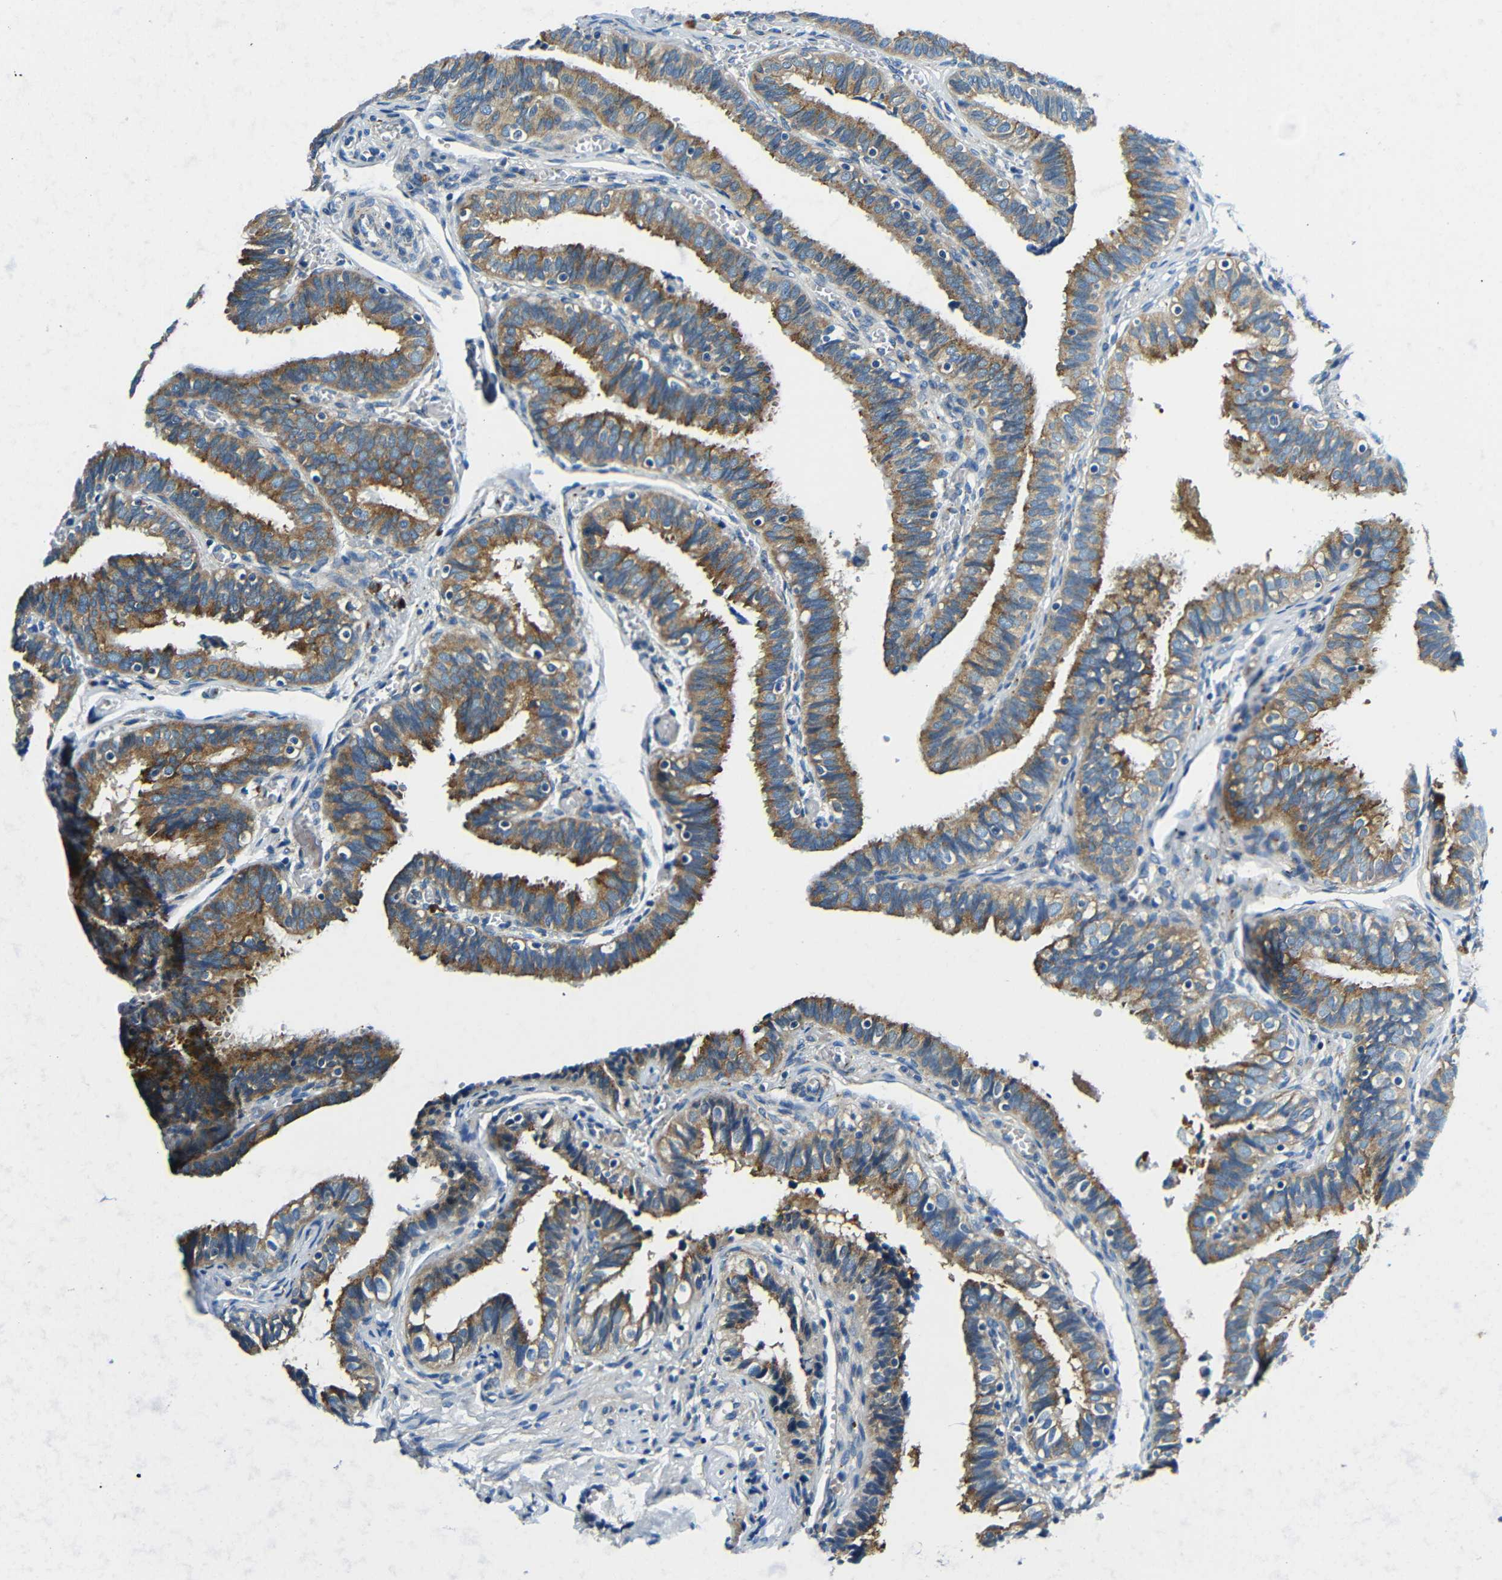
{"staining": {"intensity": "moderate", "quantity": ">75%", "location": "cytoplasmic/membranous"}, "tissue": "fallopian tube", "cell_type": "Glandular cells", "image_type": "normal", "snomed": [{"axis": "morphology", "description": "Normal tissue, NOS"}, {"axis": "topography", "description": "Fallopian tube"}], "caption": "Fallopian tube stained with DAB (3,3'-diaminobenzidine) IHC demonstrates medium levels of moderate cytoplasmic/membranous positivity in approximately >75% of glandular cells.", "gene": "USO1", "patient": {"sex": "female", "age": 46}}